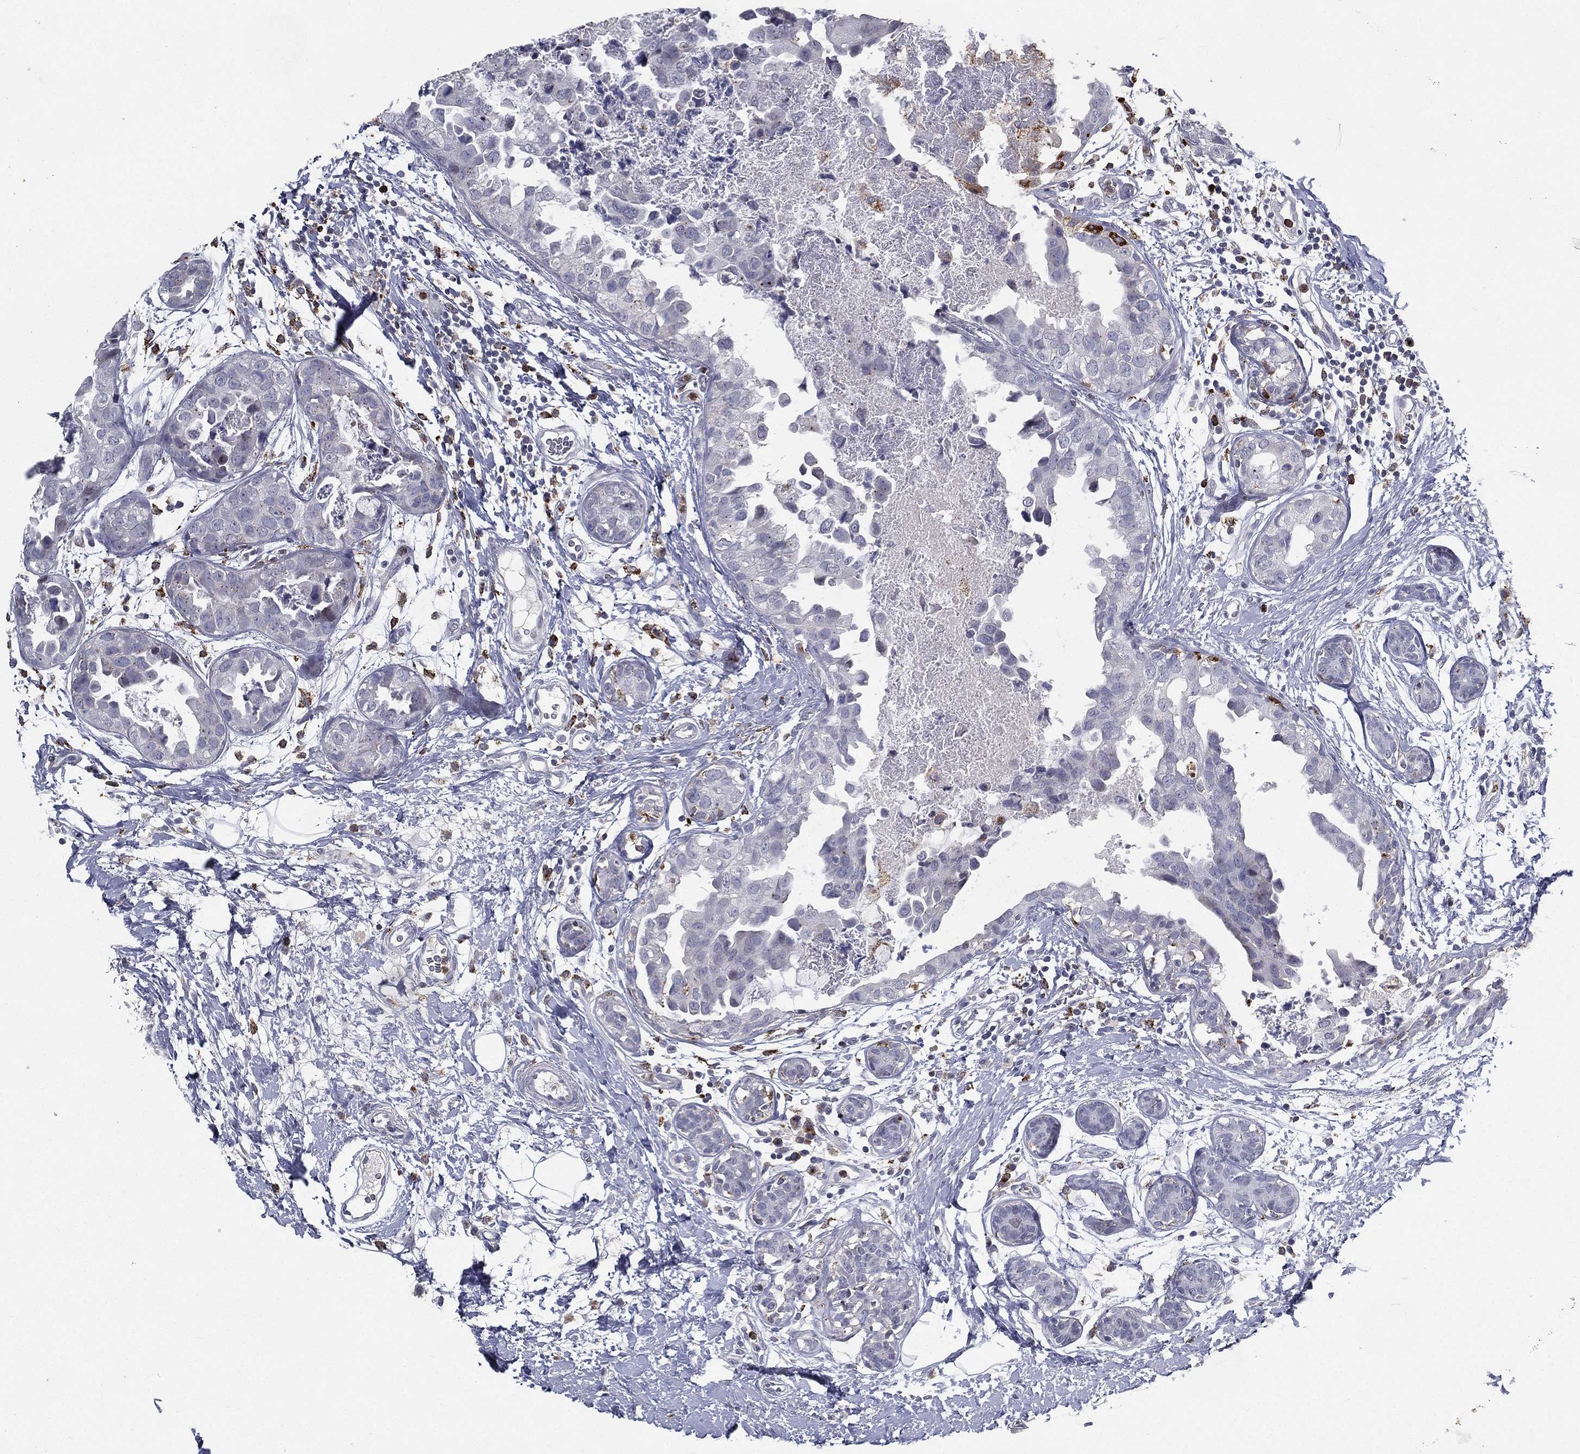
{"staining": {"intensity": "negative", "quantity": "none", "location": "none"}, "tissue": "breast cancer", "cell_type": "Tumor cells", "image_type": "cancer", "snomed": [{"axis": "morphology", "description": "Normal tissue, NOS"}, {"axis": "morphology", "description": "Duct carcinoma"}, {"axis": "topography", "description": "Breast"}], "caption": "This micrograph is of invasive ductal carcinoma (breast) stained with immunohistochemistry to label a protein in brown with the nuclei are counter-stained blue. There is no staining in tumor cells.", "gene": "EVI2B", "patient": {"sex": "female", "age": 40}}